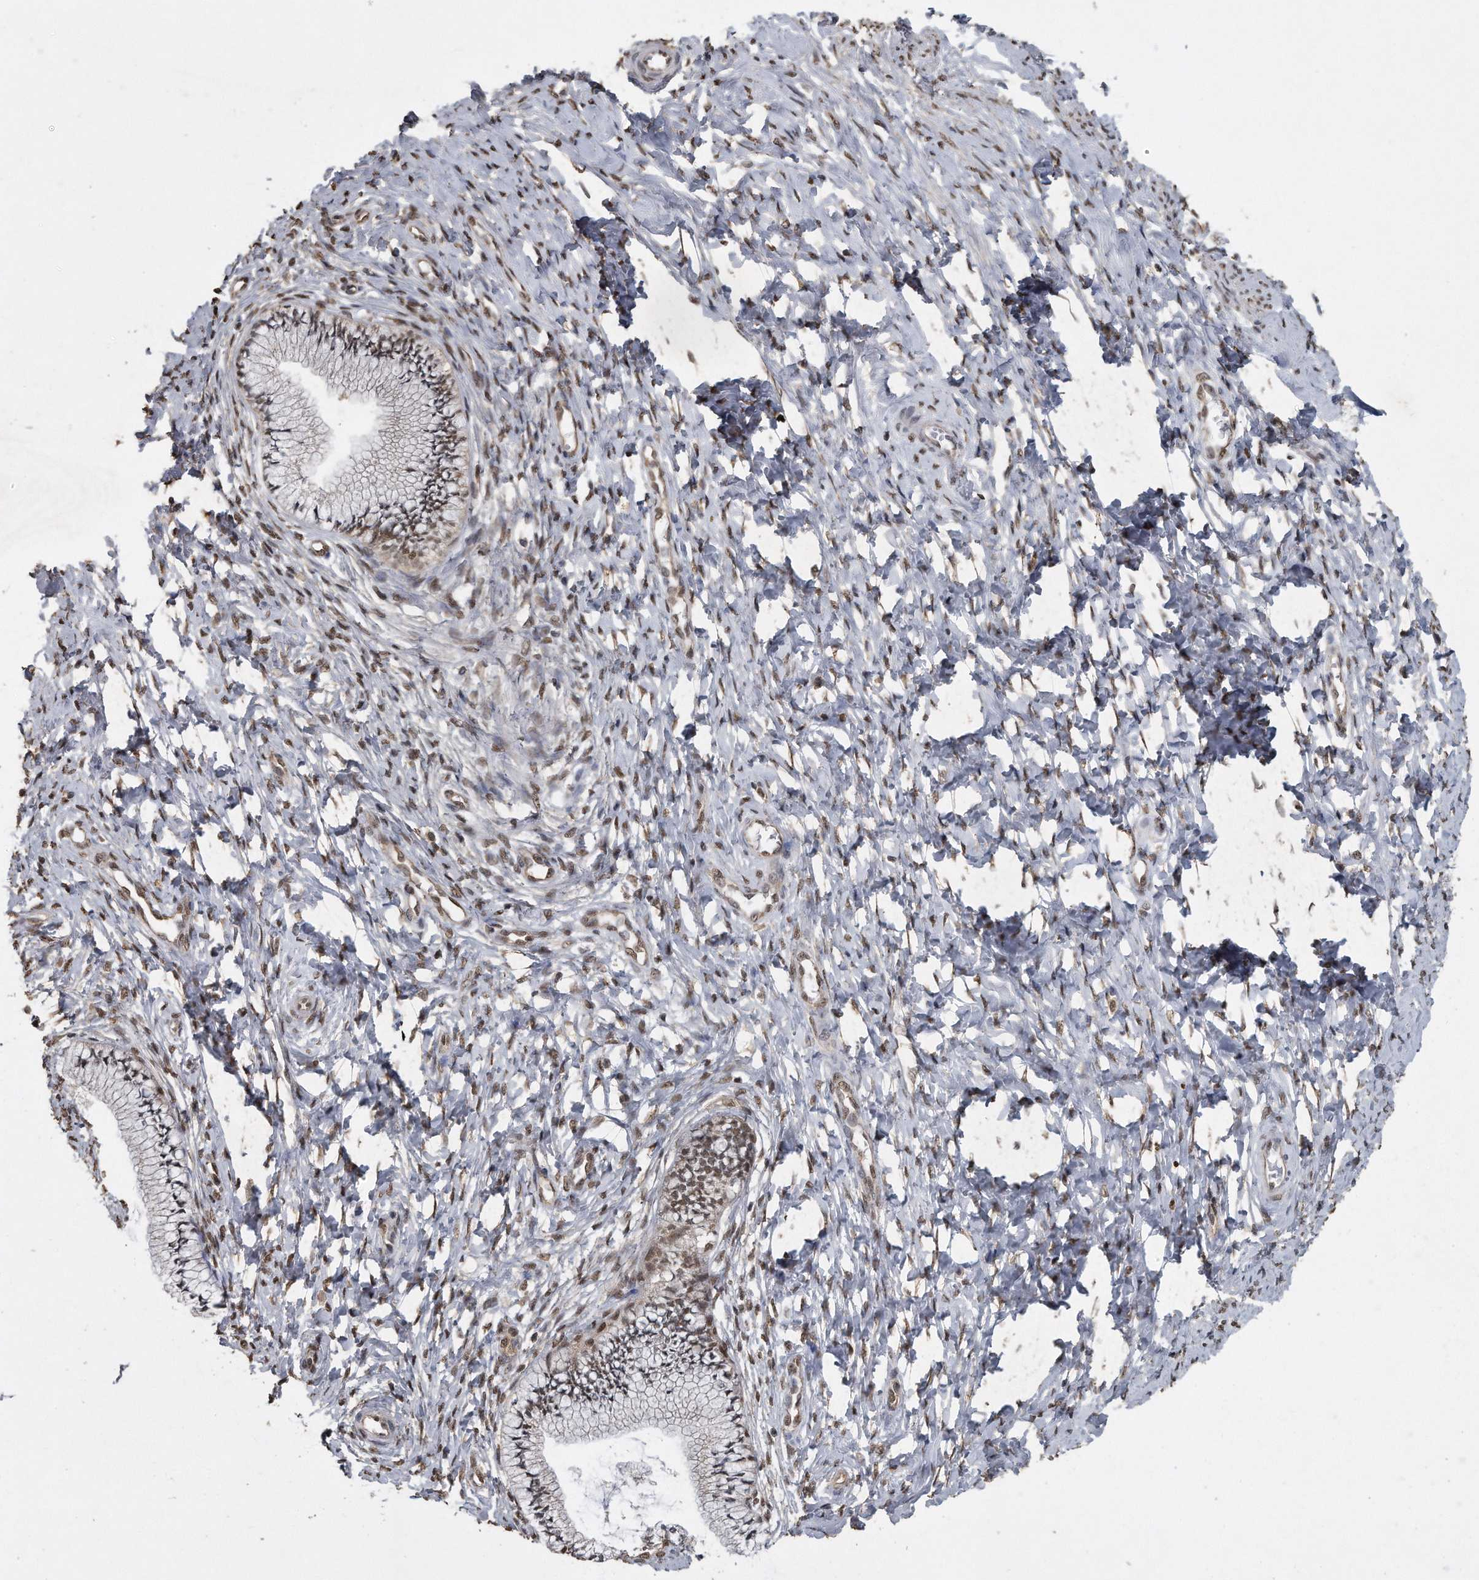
{"staining": {"intensity": "weak", "quantity": "25%-75%", "location": "nuclear"}, "tissue": "cervix", "cell_type": "Glandular cells", "image_type": "normal", "snomed": [{"axis": "morphology", "description": "Normal tissue, NOS"}, {"axis": "topography", "description": "Cervix"}], "caption": "The histopathology image shows immunohistochemical staining of normal cervix. There is weak nuclear staining is present in about 25%-75% of glandular cells. (DAB (3,3'-diaminobenzidine) = brown stain, brightfield microscopy at high magnification).", "gene": "CRYZL1", "patient": {"sex": "female", "age": 36}}